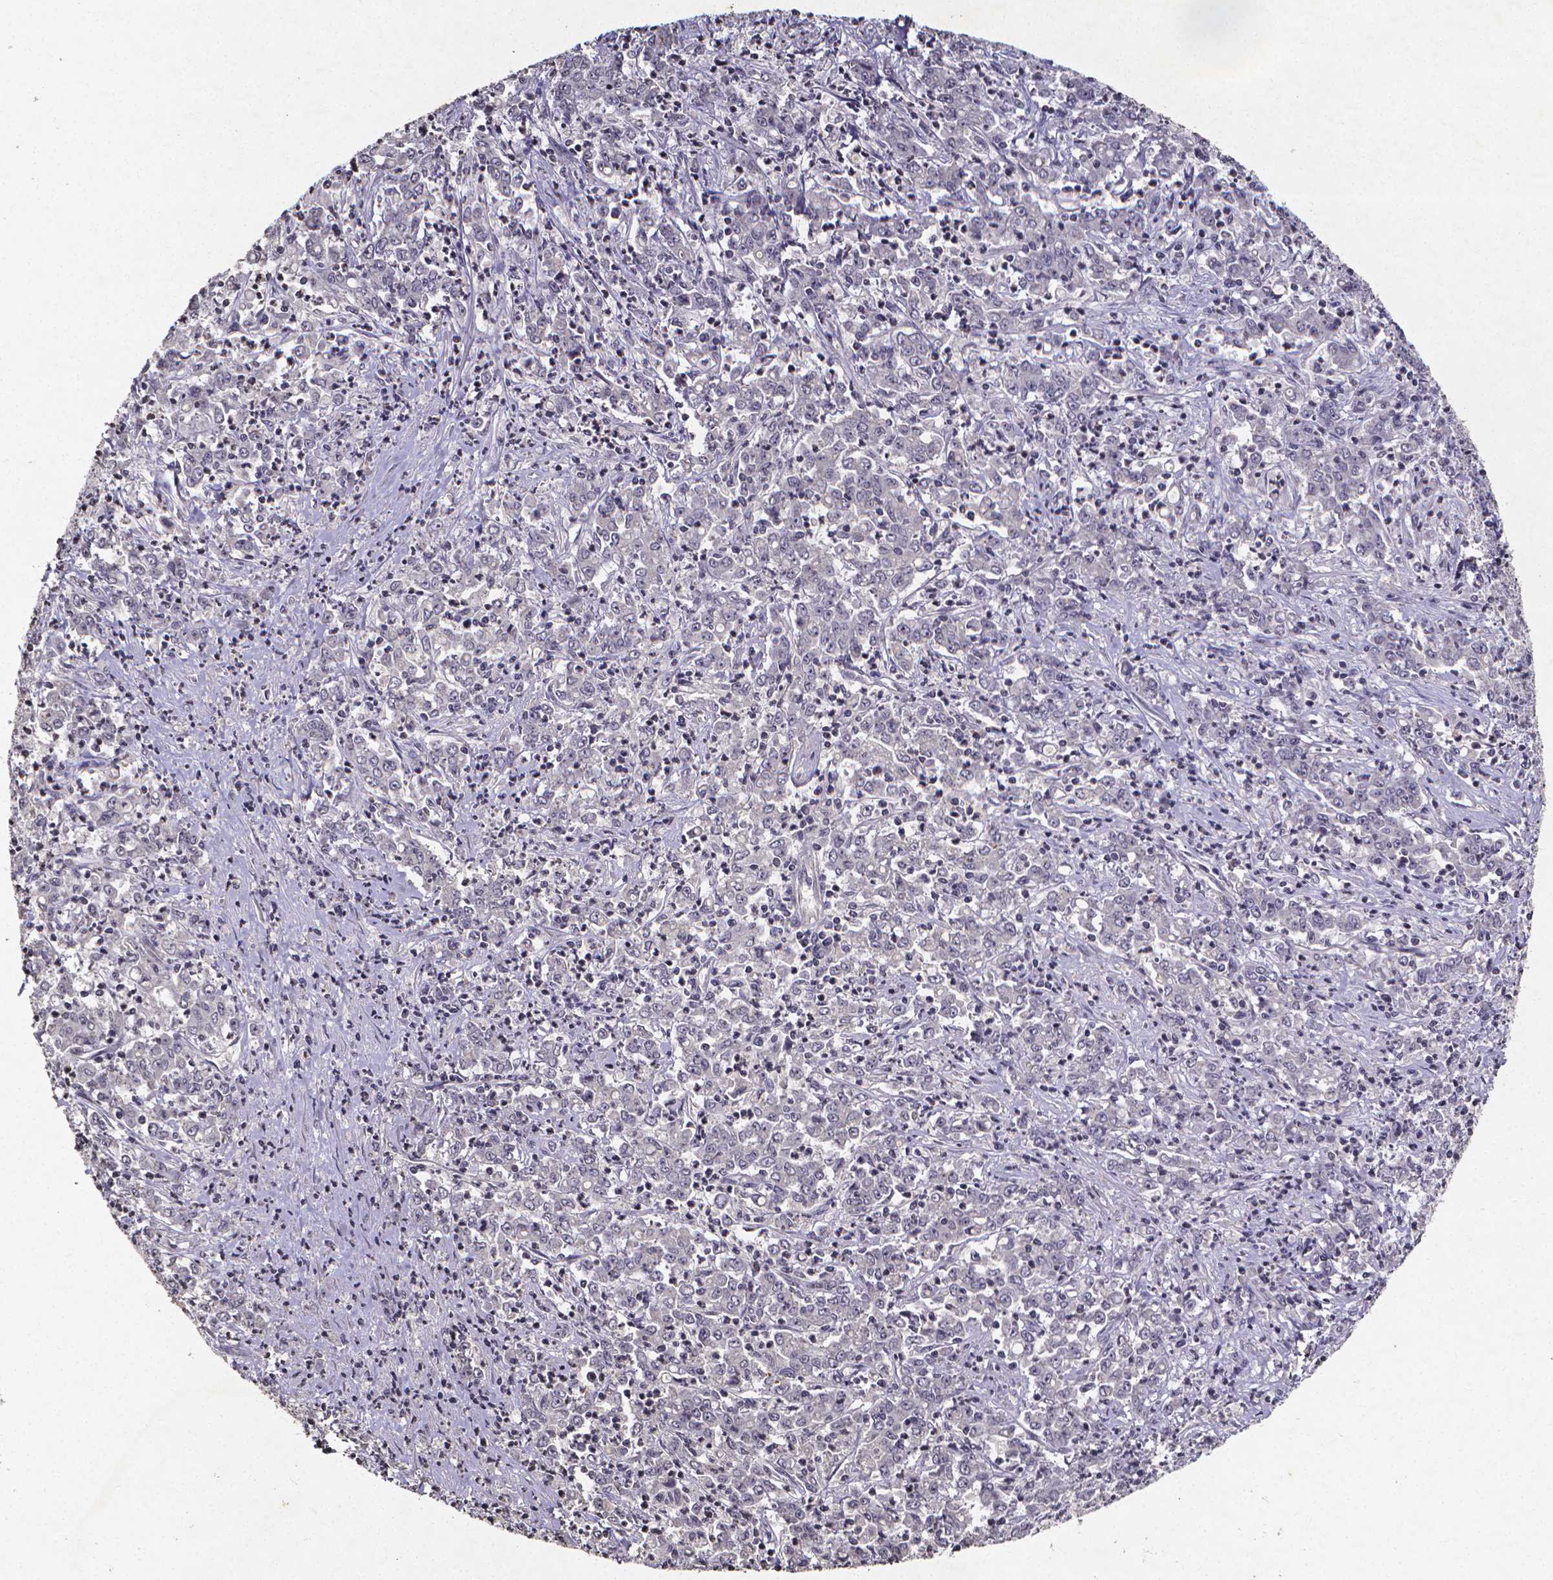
{"staining": {"intensity": "negative", "quantity": "none", "location": "none"}, "tissue": "stomach cancer", "cell_type": "Tumor cells", "image_type": "cancer", "snomed": [{"axis": "morphology", "description": "Adenocarcinoma, NOS"}, {"axis": "topography", "description": "Stomach, lower"}], "caption": "Tumor cells show no significant staining in stomach adenocarcinoma.", "gene": "TP73", "patient": {"sex": "female", "age": 71}}